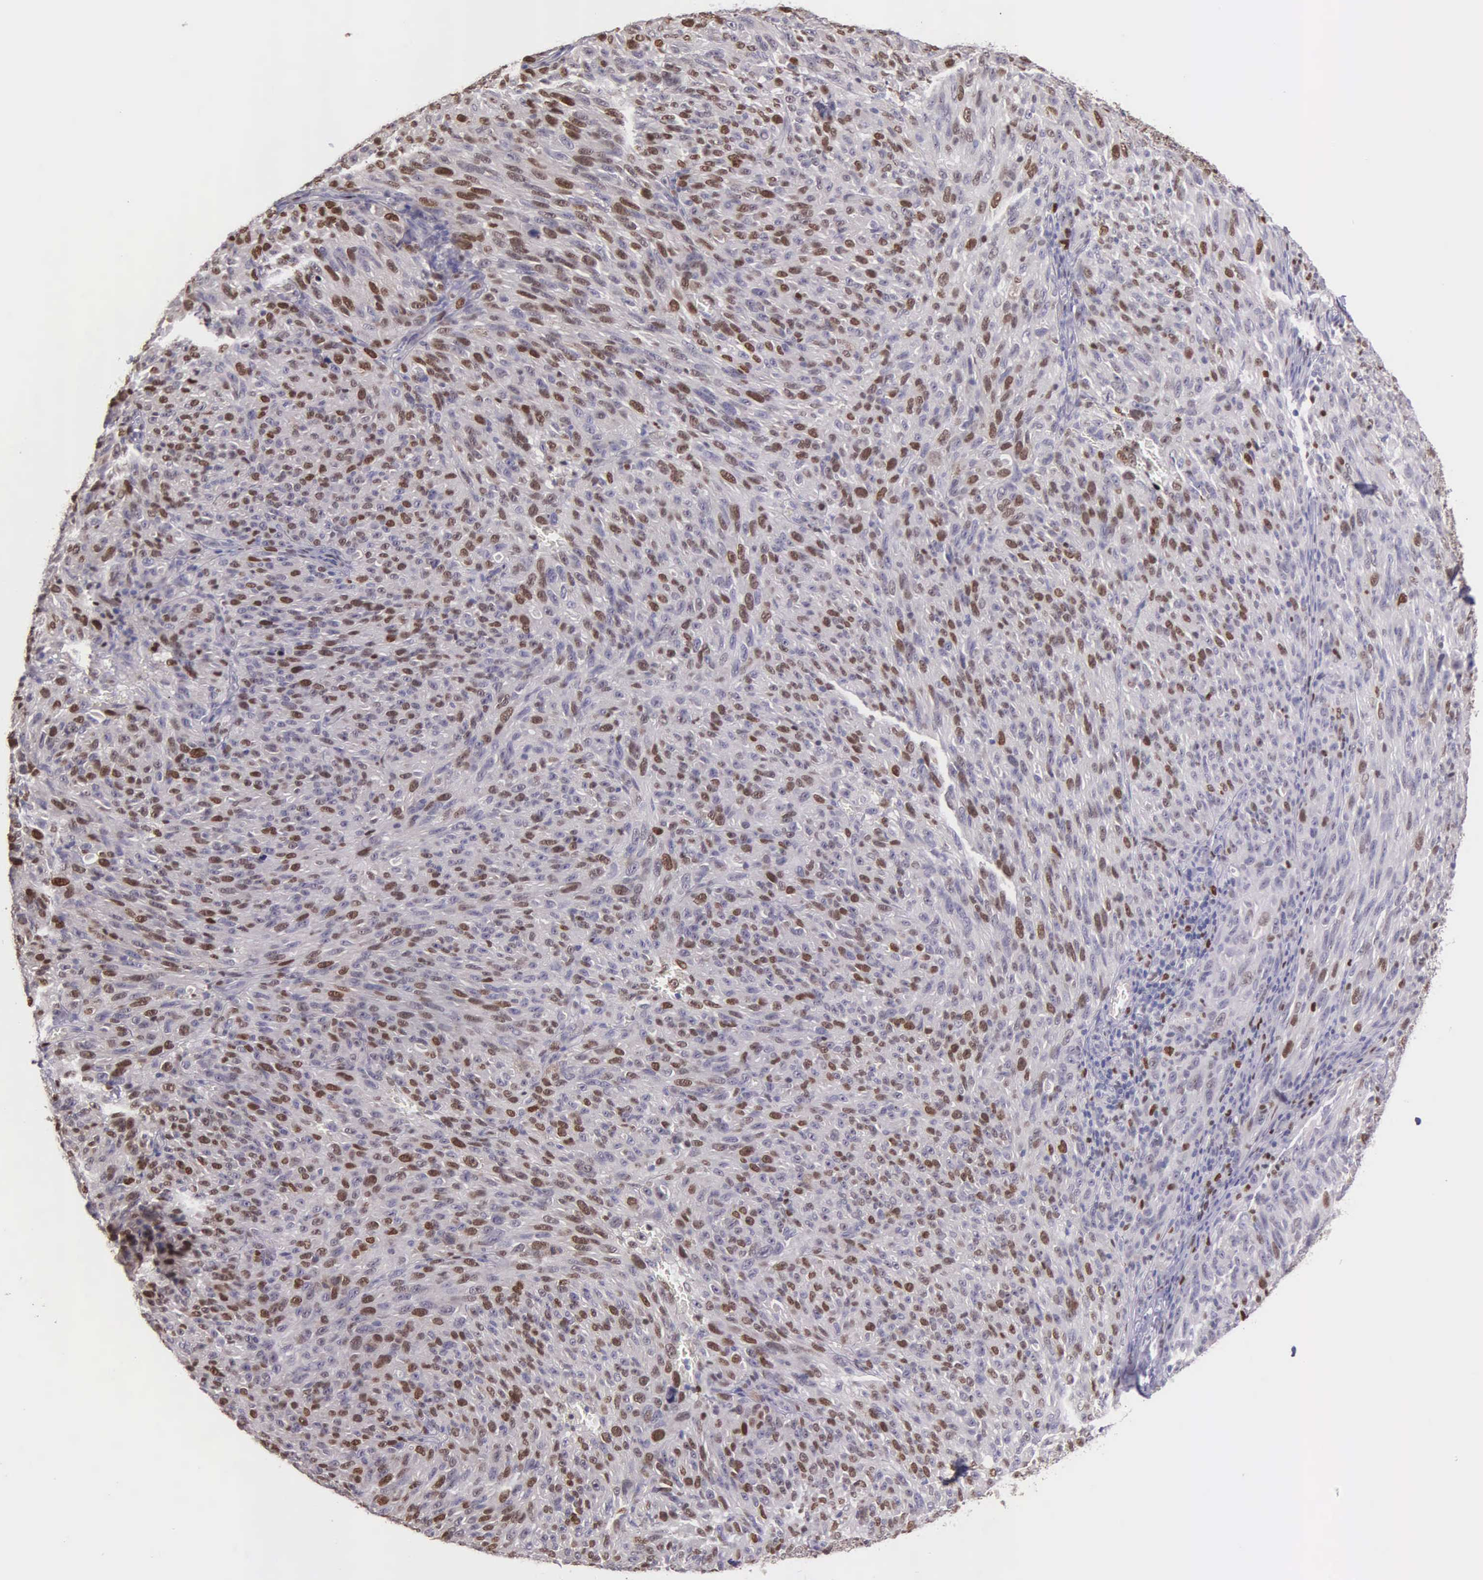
{"staining": {"intensity": "moderate", "quantity": "25%-75%", "location": "nuclear"}, "tissue": "melanoma", "cell_type": "Tumor cells", "image_type": "cancer", "snomed": [{"axis": "morphology", "description": "Malignant melanoma, NOS"}, {"axis": "topography", "description": "Skin"}], "caption": "Melanoma was stained to show a protein in brown. There is medium levels of moderate nuclear expression in about 25%-75% of tumor cells.", "gene": "MCM5", "patient": {"sex": "male", "age": 76}}